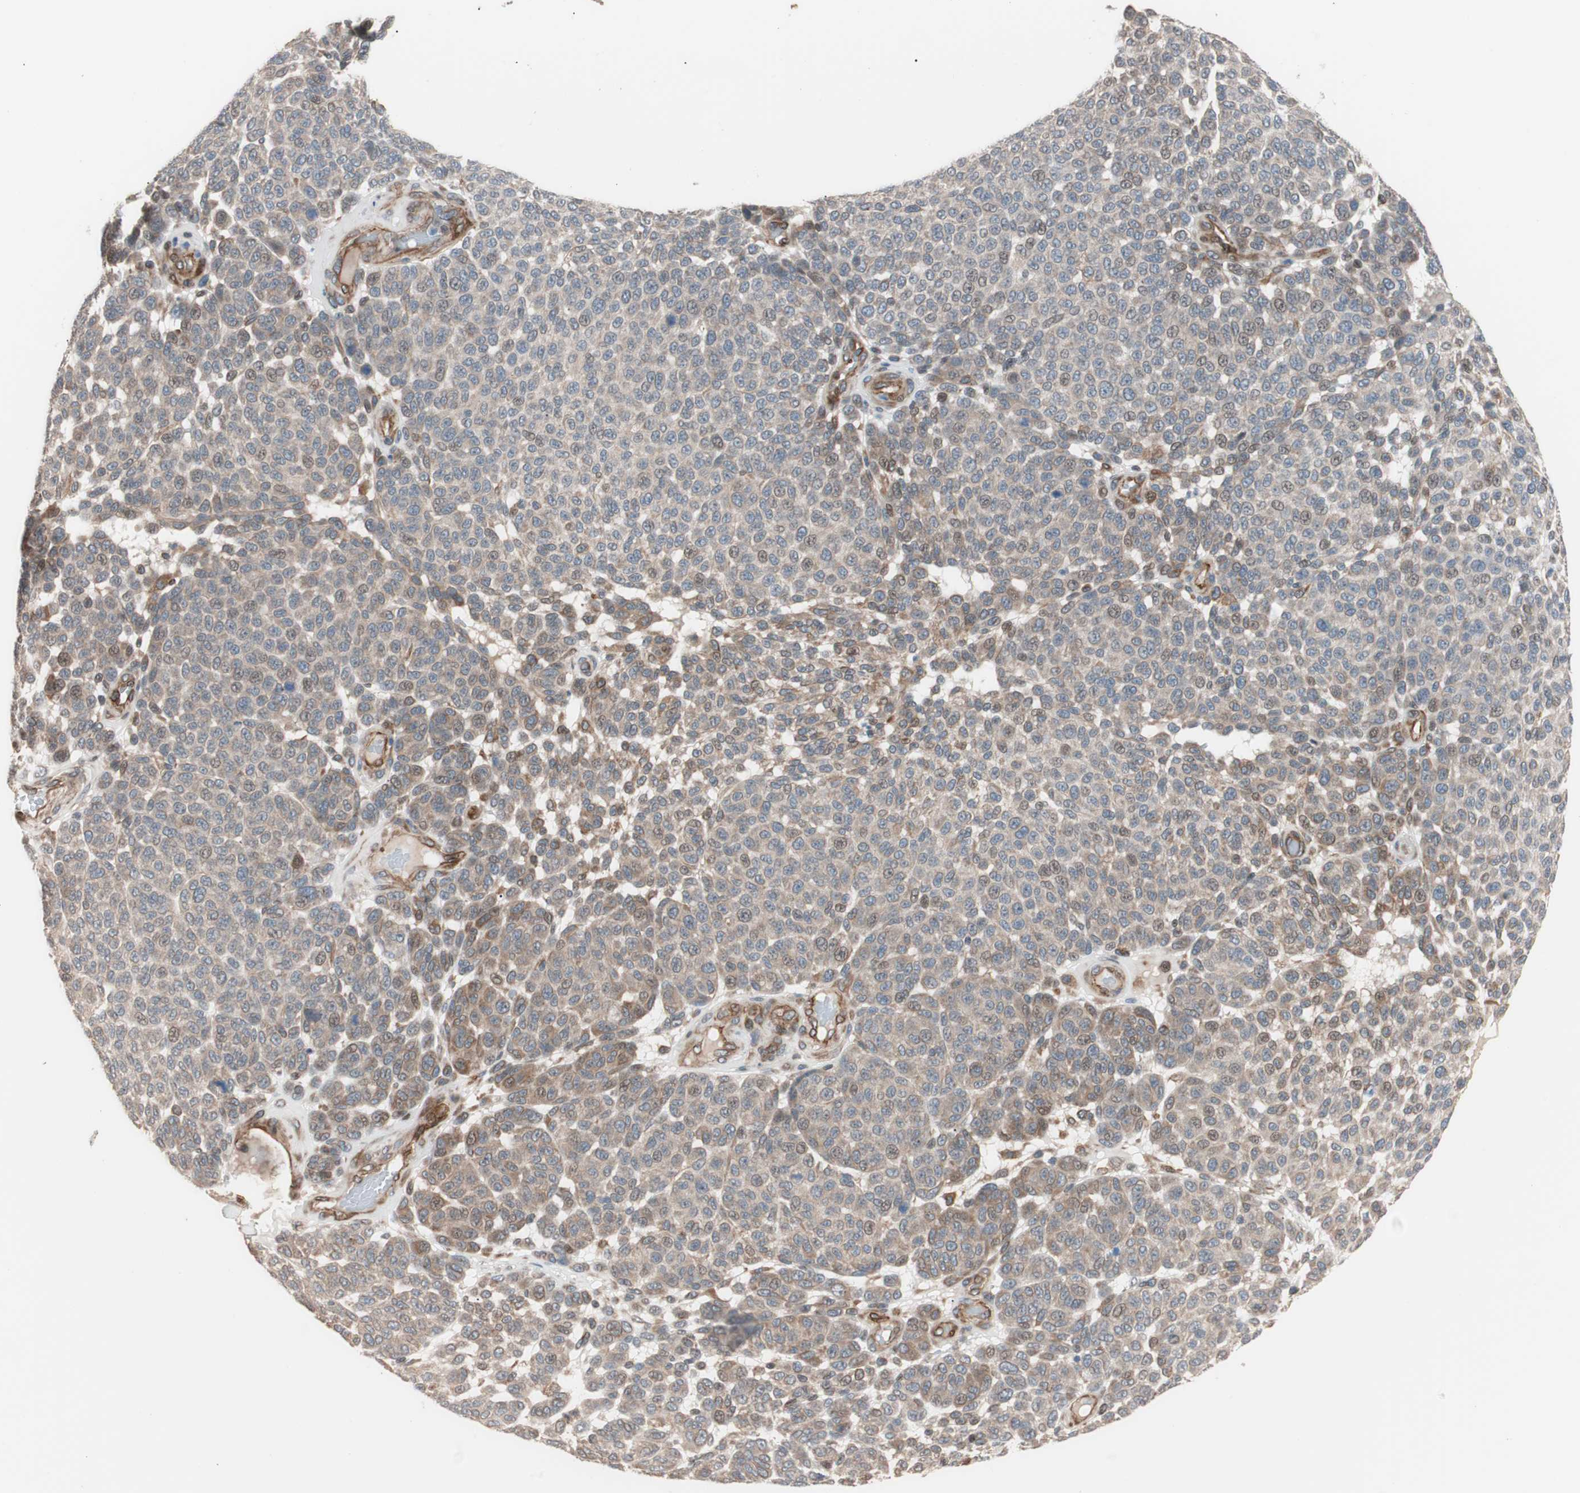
{"staining": {"intensity": "weak", "quantity": "25%-75%", "location": "cytoplasmic/membranous"}, "tissue": "melanoma", "cell_type": "Tumor cells", "image_type": "cancer", "snomed": [{"axis": "morphology", "description": "Malignant melanoma, NOS"}, {"axis": "topography", "description": "Skin"}], "caption": "Protein expression analysis of human melanoma reveals weak cytoplasmic/membranous expression in about 25%-75% of tumor cells. The staining is performed using DAB brown chromogen to label protein expression. The nuclei are counter-stained blue using hematoxylin.", "gene": "SMG1", "patient": {"sex": "male", "age": 59}}